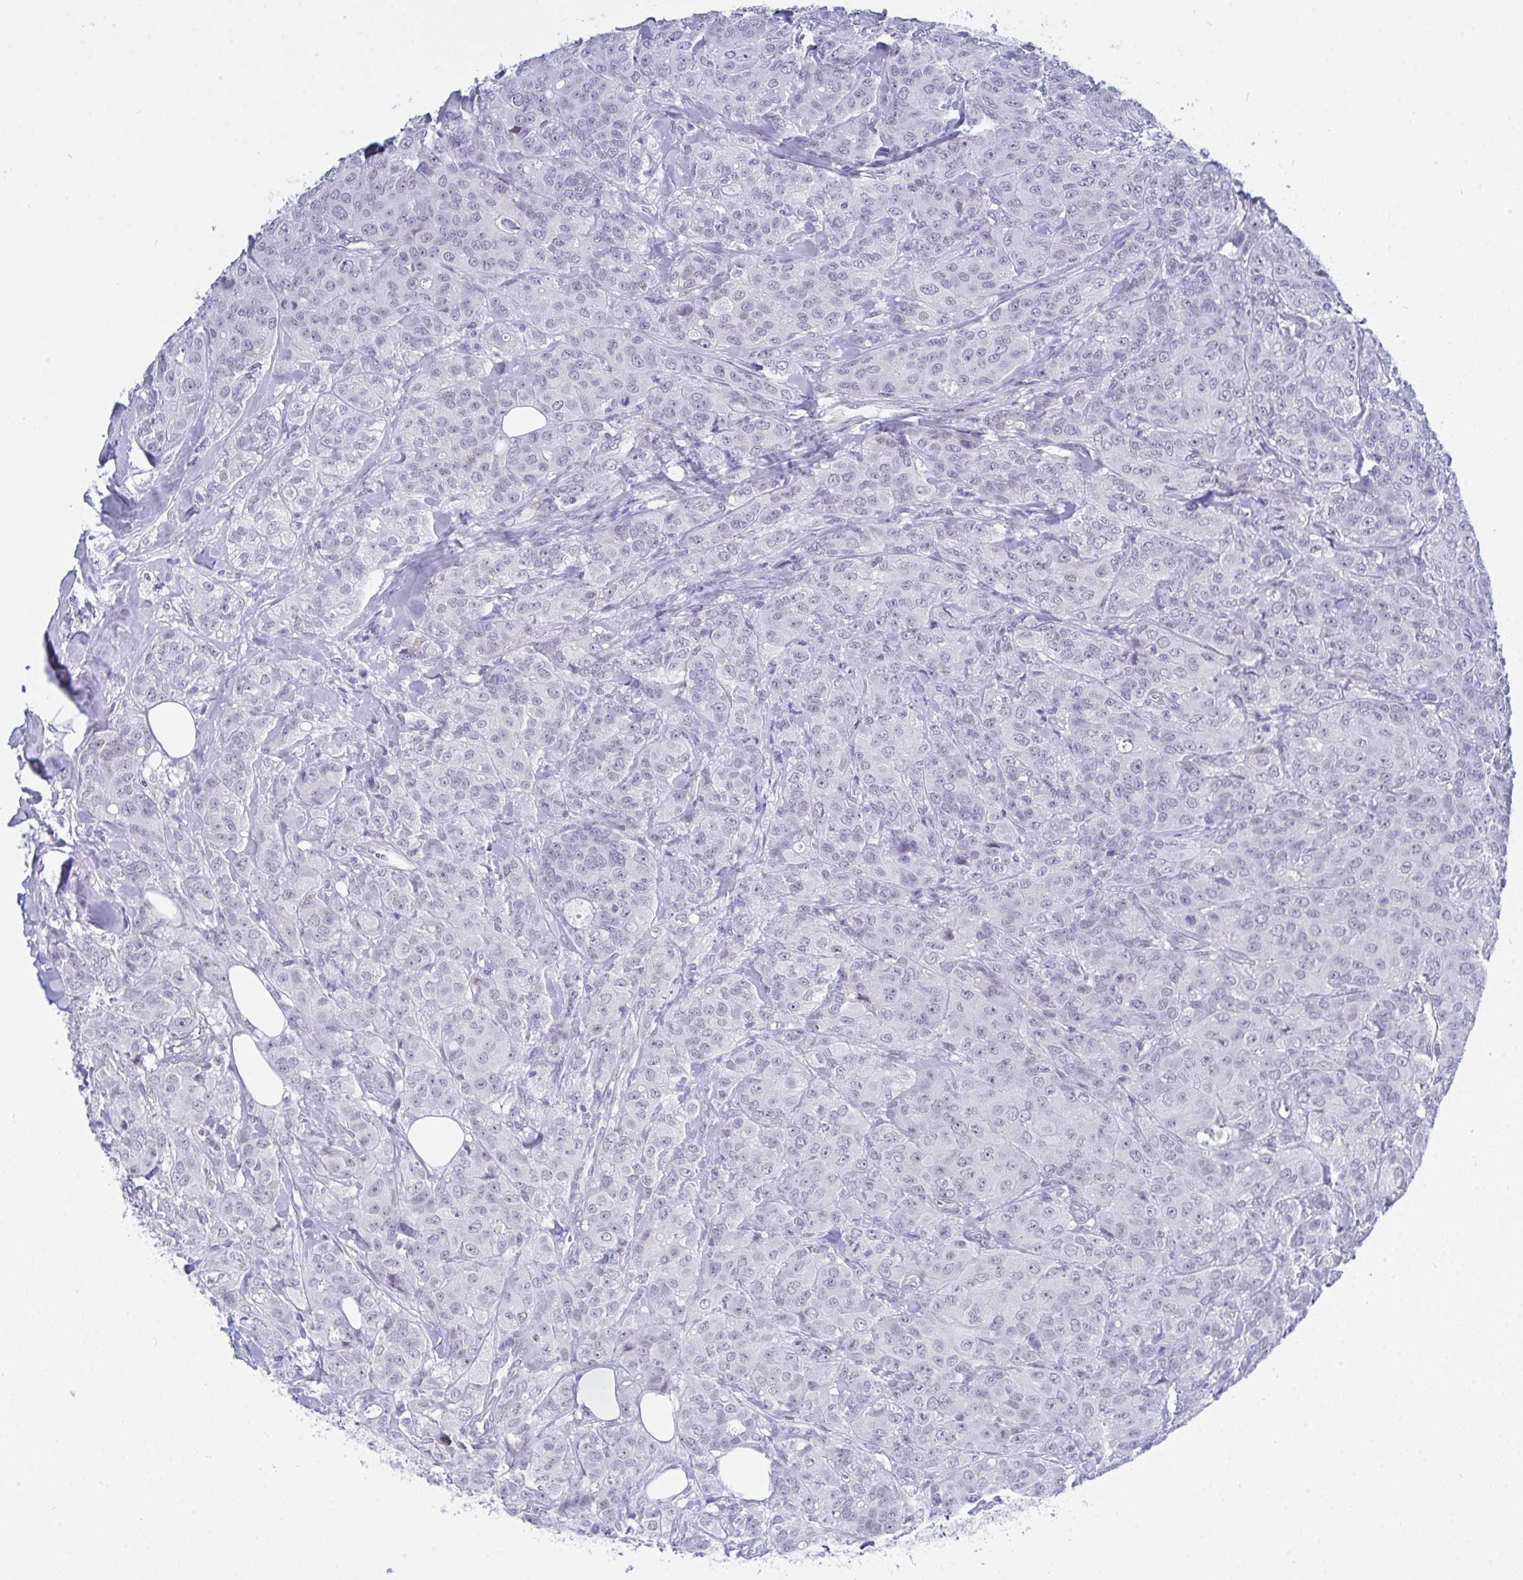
{"staining": {"intensity": "negative", "quantity": "none", "location": "none"}, "tissue": "breast cancer", "cell_type": "Tumor cells", "image_type": "cancer", "snomed": [{"axis": "morphology", "description": "Normal tissue, NOS"}, {"axis": "morphology", "description": "Duct carcinoma"}, {"axis": "topography", "description": "Breast"}], "caption": "A photomicrograph of breast cancer stained for a protein reveals no brown staining in tumor cells.", "gene": "FBXL22", "patient": {"sex": "female", "age": 43}}